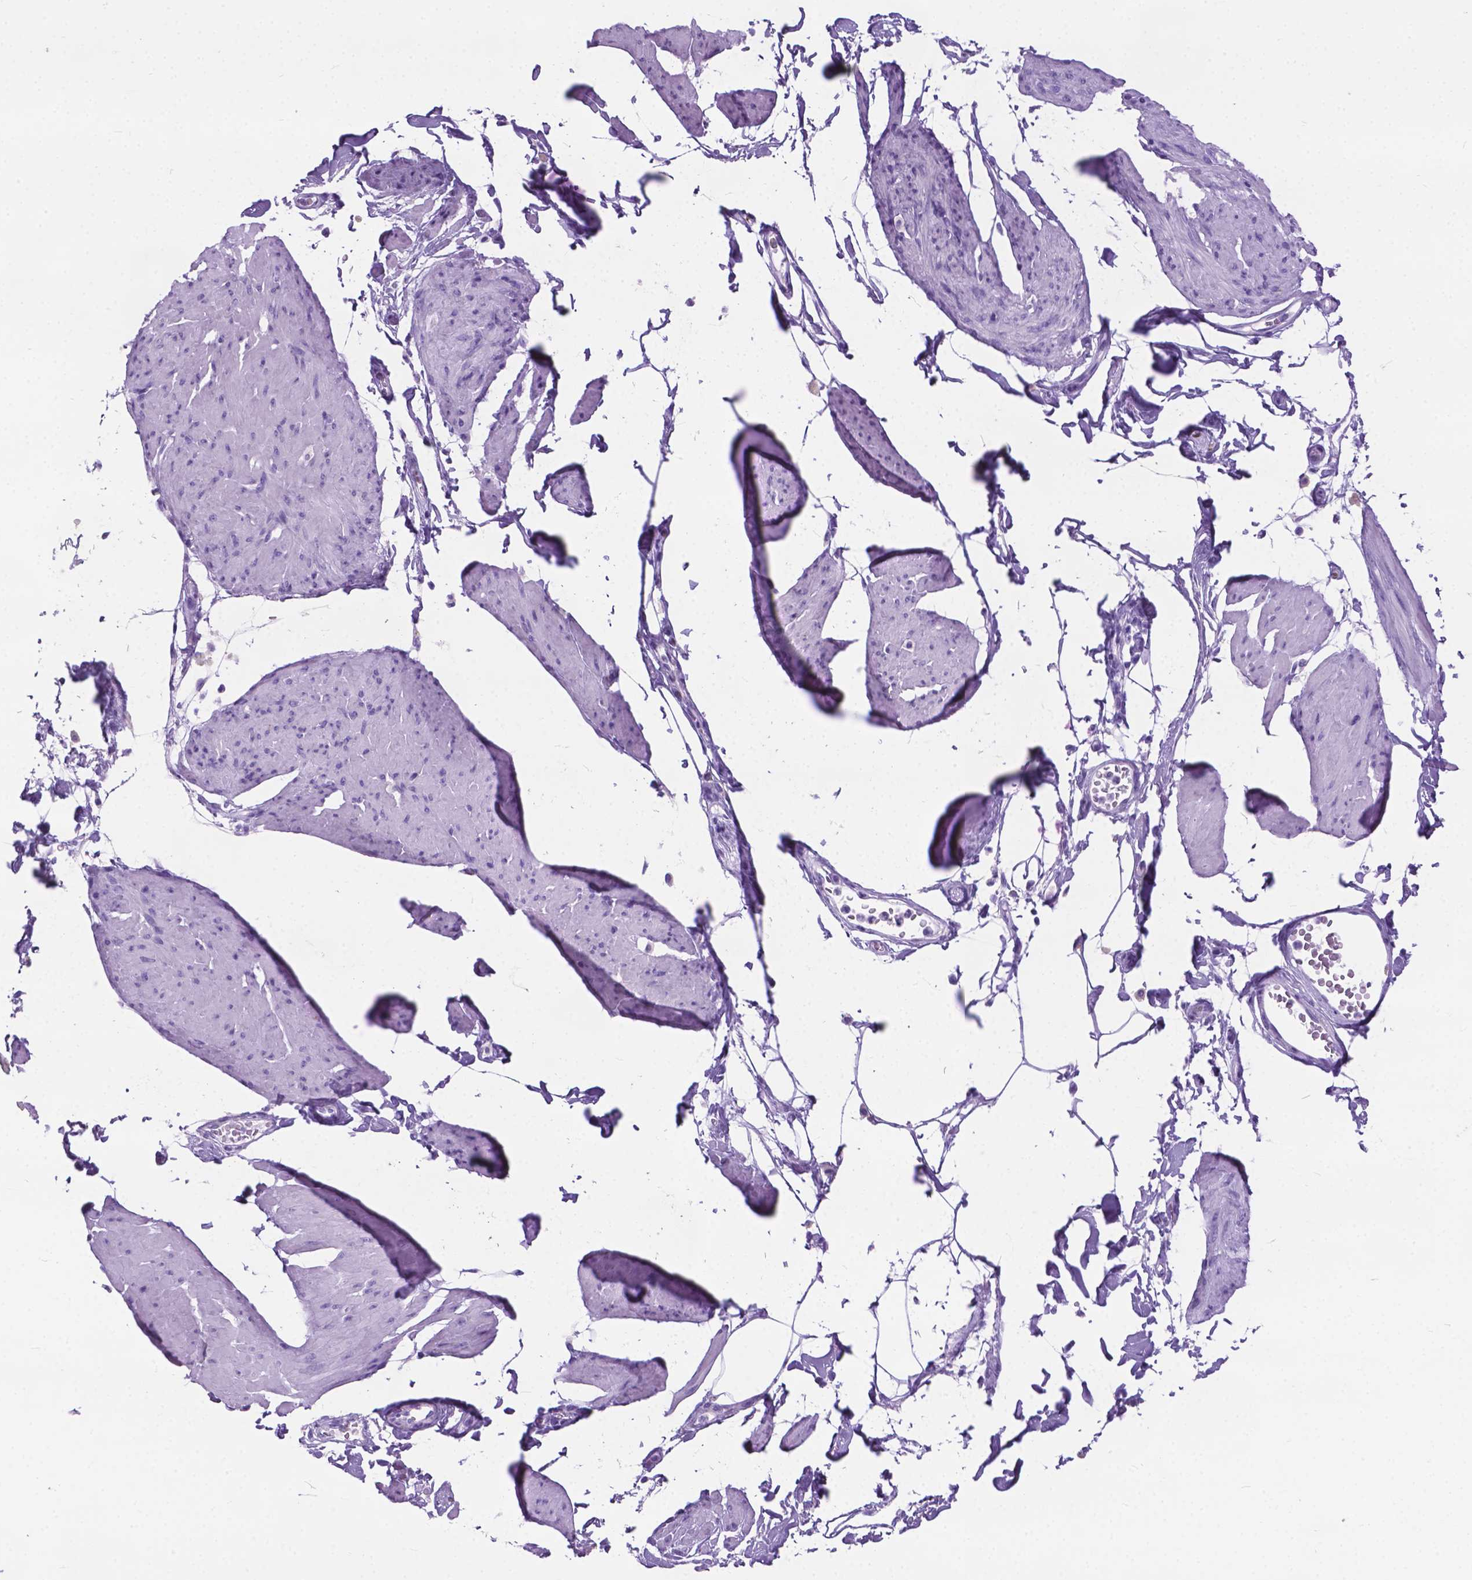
{"staining": {"intensity": "negative", "quantity": "none", "location": "none"}, "tissue": "smooth muscle", "cell_type": "Smooth muscle cells", "image_type": "normal", "snomed": [{"axis": "morphology", "description": "Normal tissue, NOS"}, {"axis": "topography", "description": "Adipose tissue"}, {"axis": "topography", "description": "Smooth muscle"}, {"axis": "topography", "description": "Peripheral nerve tissue"}], "caption": "Human smooth muscle stained for a protein using immunohistochemistry displays no expression in smooth muscle cells.", "gene": "ARMS2", "patient": {"sex": "male", "age": 83}}